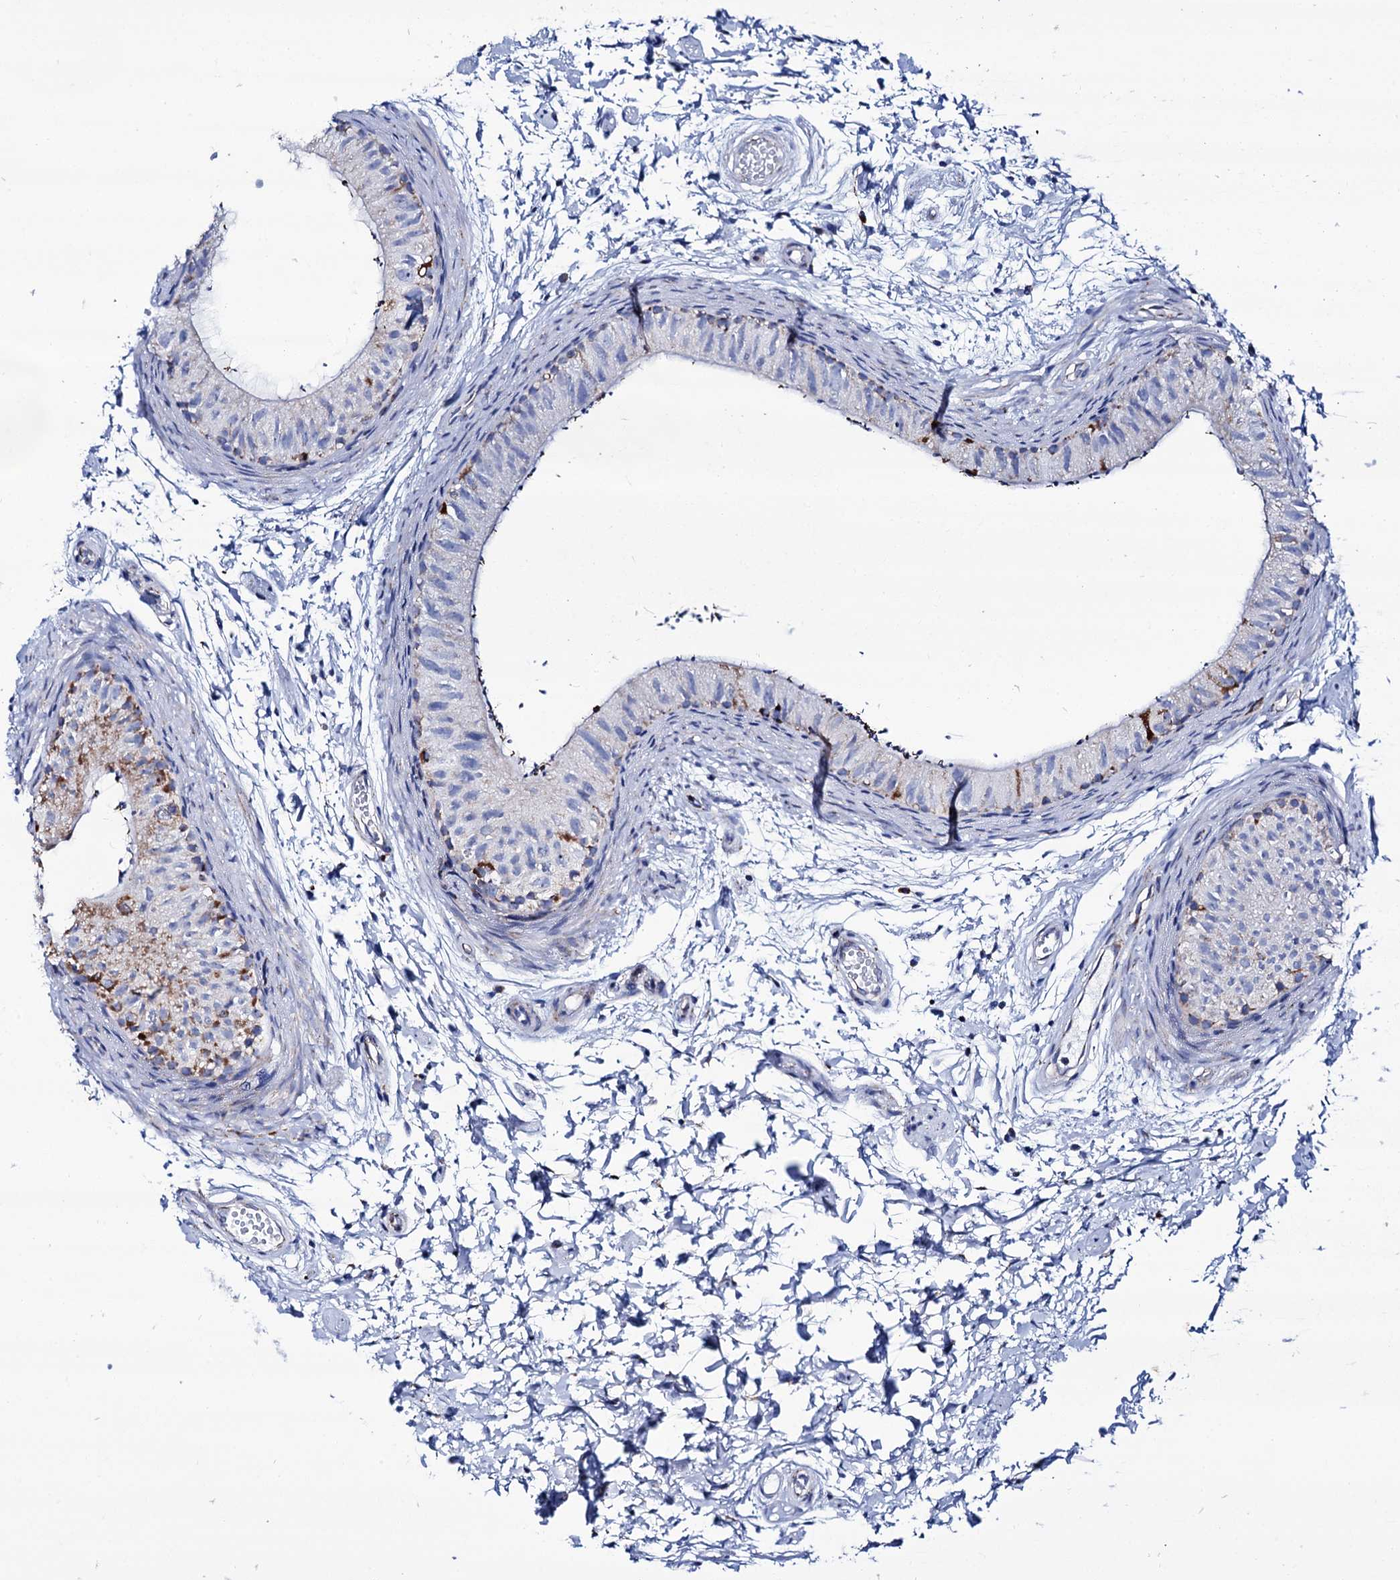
{"staining": {"intensity": "moderate", "quantity": "<25%", "location": "cytoplasmic/membranous"}, "tissue": "epididymis", "cell_type": "Glandular cells", "image_type": "normal", "snomed": [{"axis": "morphology", "description": "Normal tissue, NOS"}, {"axis": "topography", "description": "Epididymis"}], "caption": "This image demonstrates immunohistochemistry (IHC) staining of unremarkable human epididymis, with low moderate cytoplasmic/membranous expression in about <25% of glandular cells.", "gene": "UBASH3B", "patient": {"sex": "male", "age": 50}}